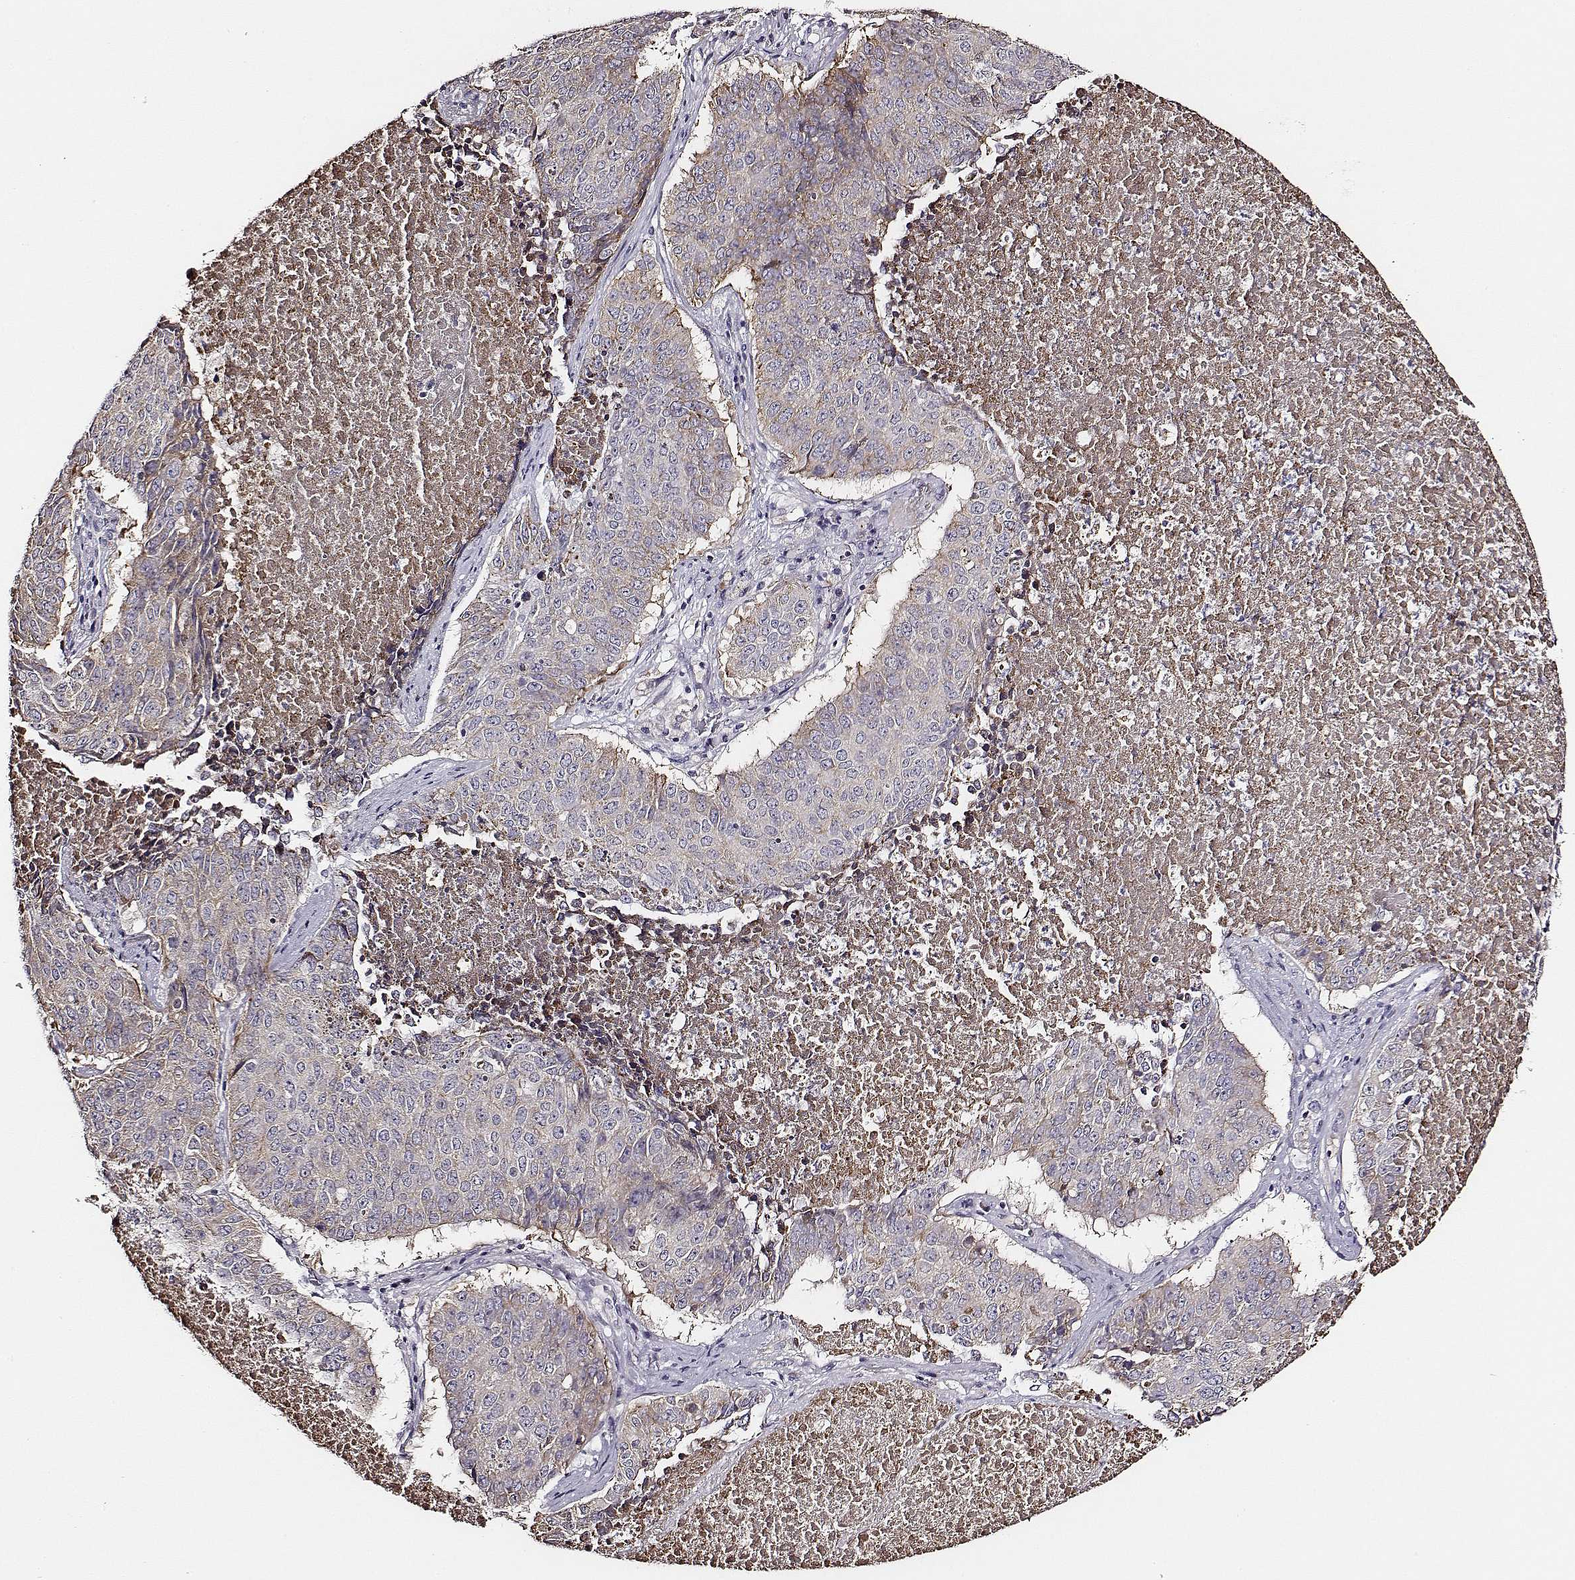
{"staining": {"intensity": "weak", "quantity": "25%-75%", "location": "cytoplasmic/membranous"}, "tissue": "lung cancer", "cell_type": "Tumor cells", "image_type": "cancer", "snomed": [{"axis": "morphology", "description": "Normal tissue, NOS"}, {"axis": "morphology", "description": "Squamous cell carcinoma, NOS"}, {"axis": "topography", "description": "Bronchus"}, {"axis": "topography", "description": "Lung"}], "caption": "Immunohistochemistry staining of lung squamous cell carcinoma, which displays low levels of weak cytoplasmic/membranous positivity in approximately 25%-75% of tumor cells indicating weak cytoplasmic/membranous protein expression. The staining was performed using DAB (3,3'-diaminobenzidine) (brown) for protein detection and nuclei were counterstained in hematoxylin (blue).", "gene": "TF", "patient": {"sex": "male", "age": 64}}